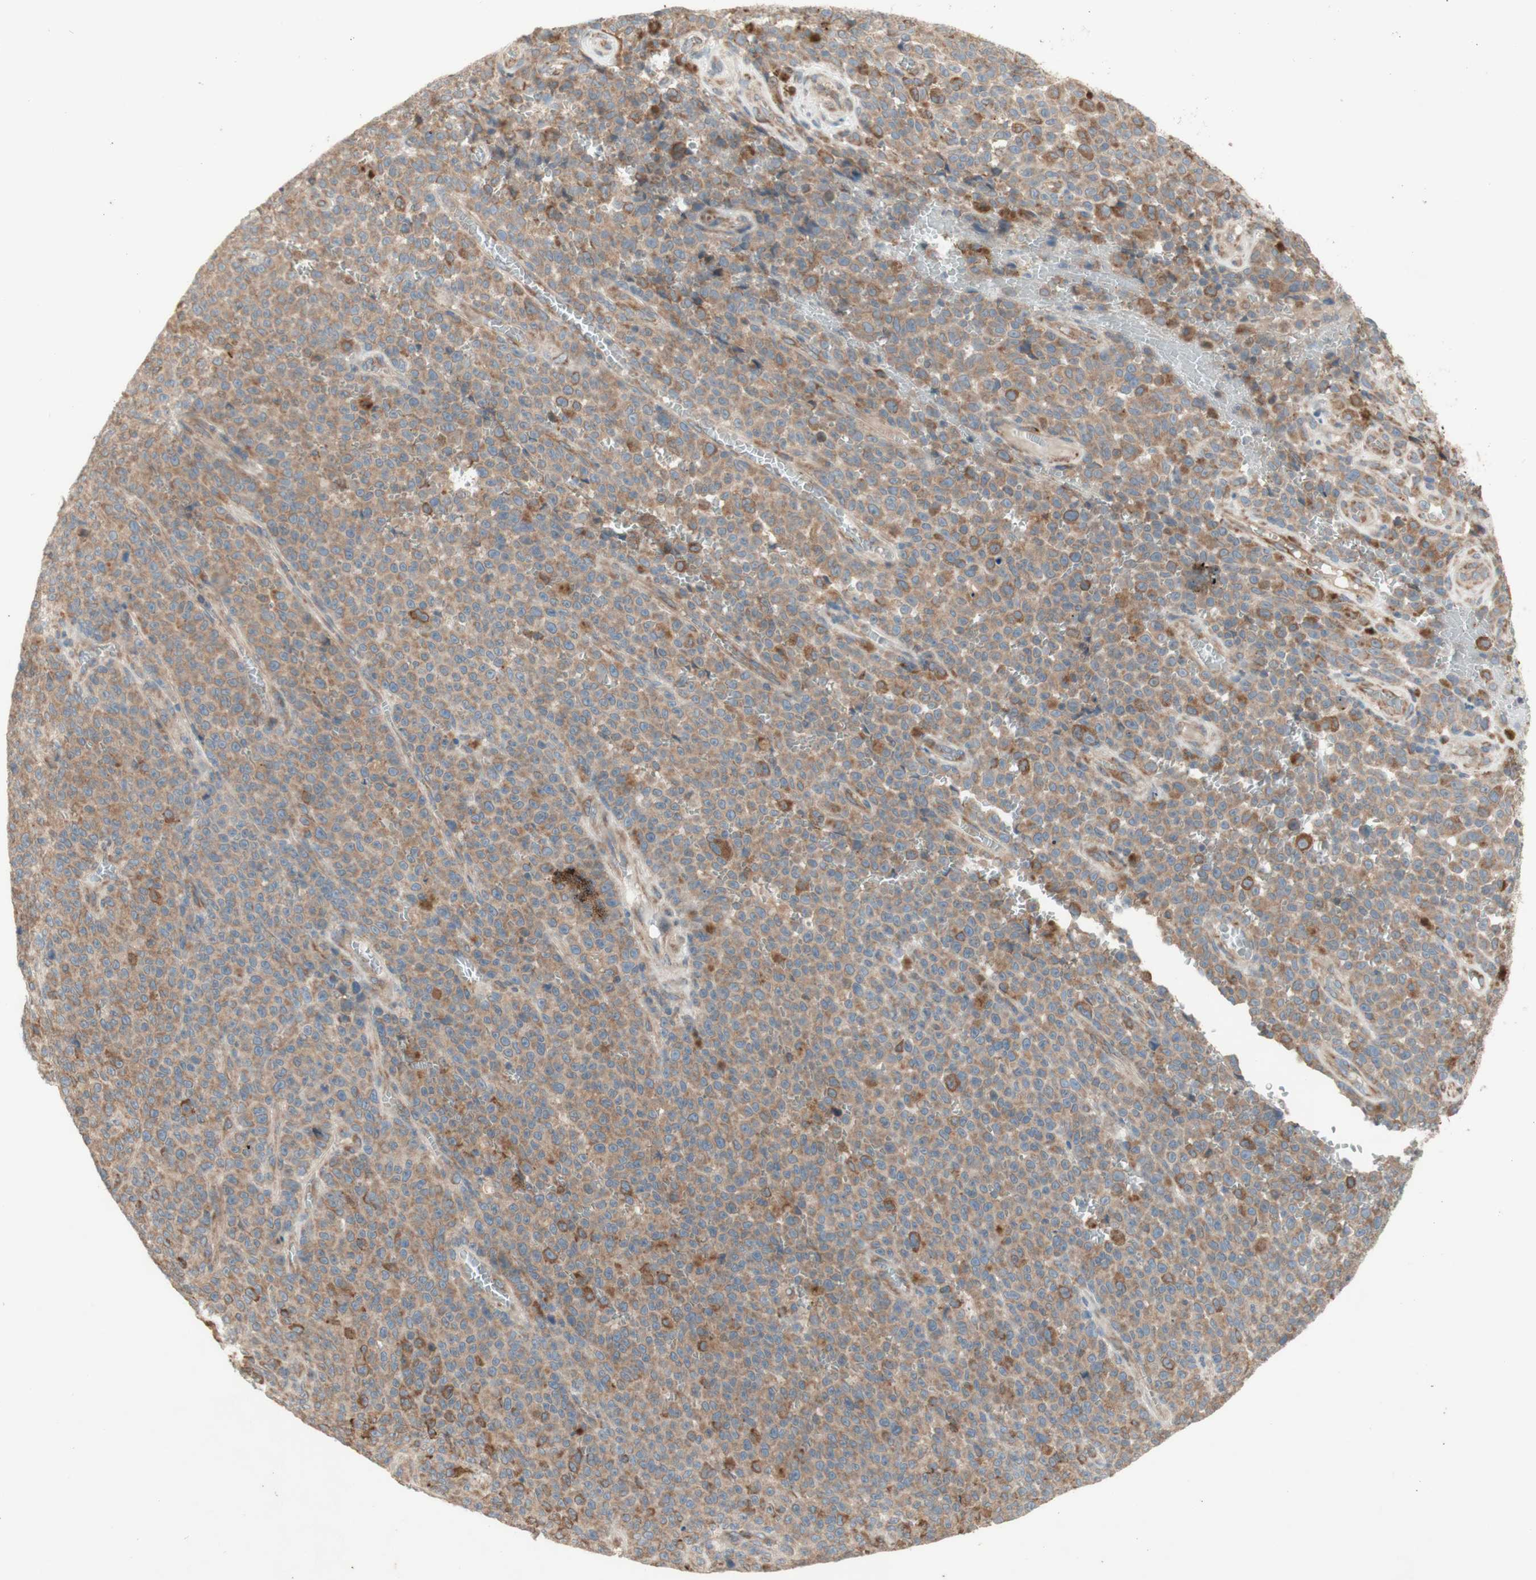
{"staining": {"intensity": "moderate", "quantity": ">75%", "location": "cytoplasmic/membranous"}, "tissue": "melanoma", "cell_type": "Tumor cells", "image_type": "cancer", "snomed": [{"axis": "morphology", "description": "Malignant melanoma, NOS"}, {"axis": "topography", "description": "Skin"}], "caption": "Melanoma stained with a brown dye reveals moderate cytoplasmic/membranous positive expression in approximately >75% of tumor cells.", "gene": "SOCS2", "patient": {"sex": "female", "age": 82}}